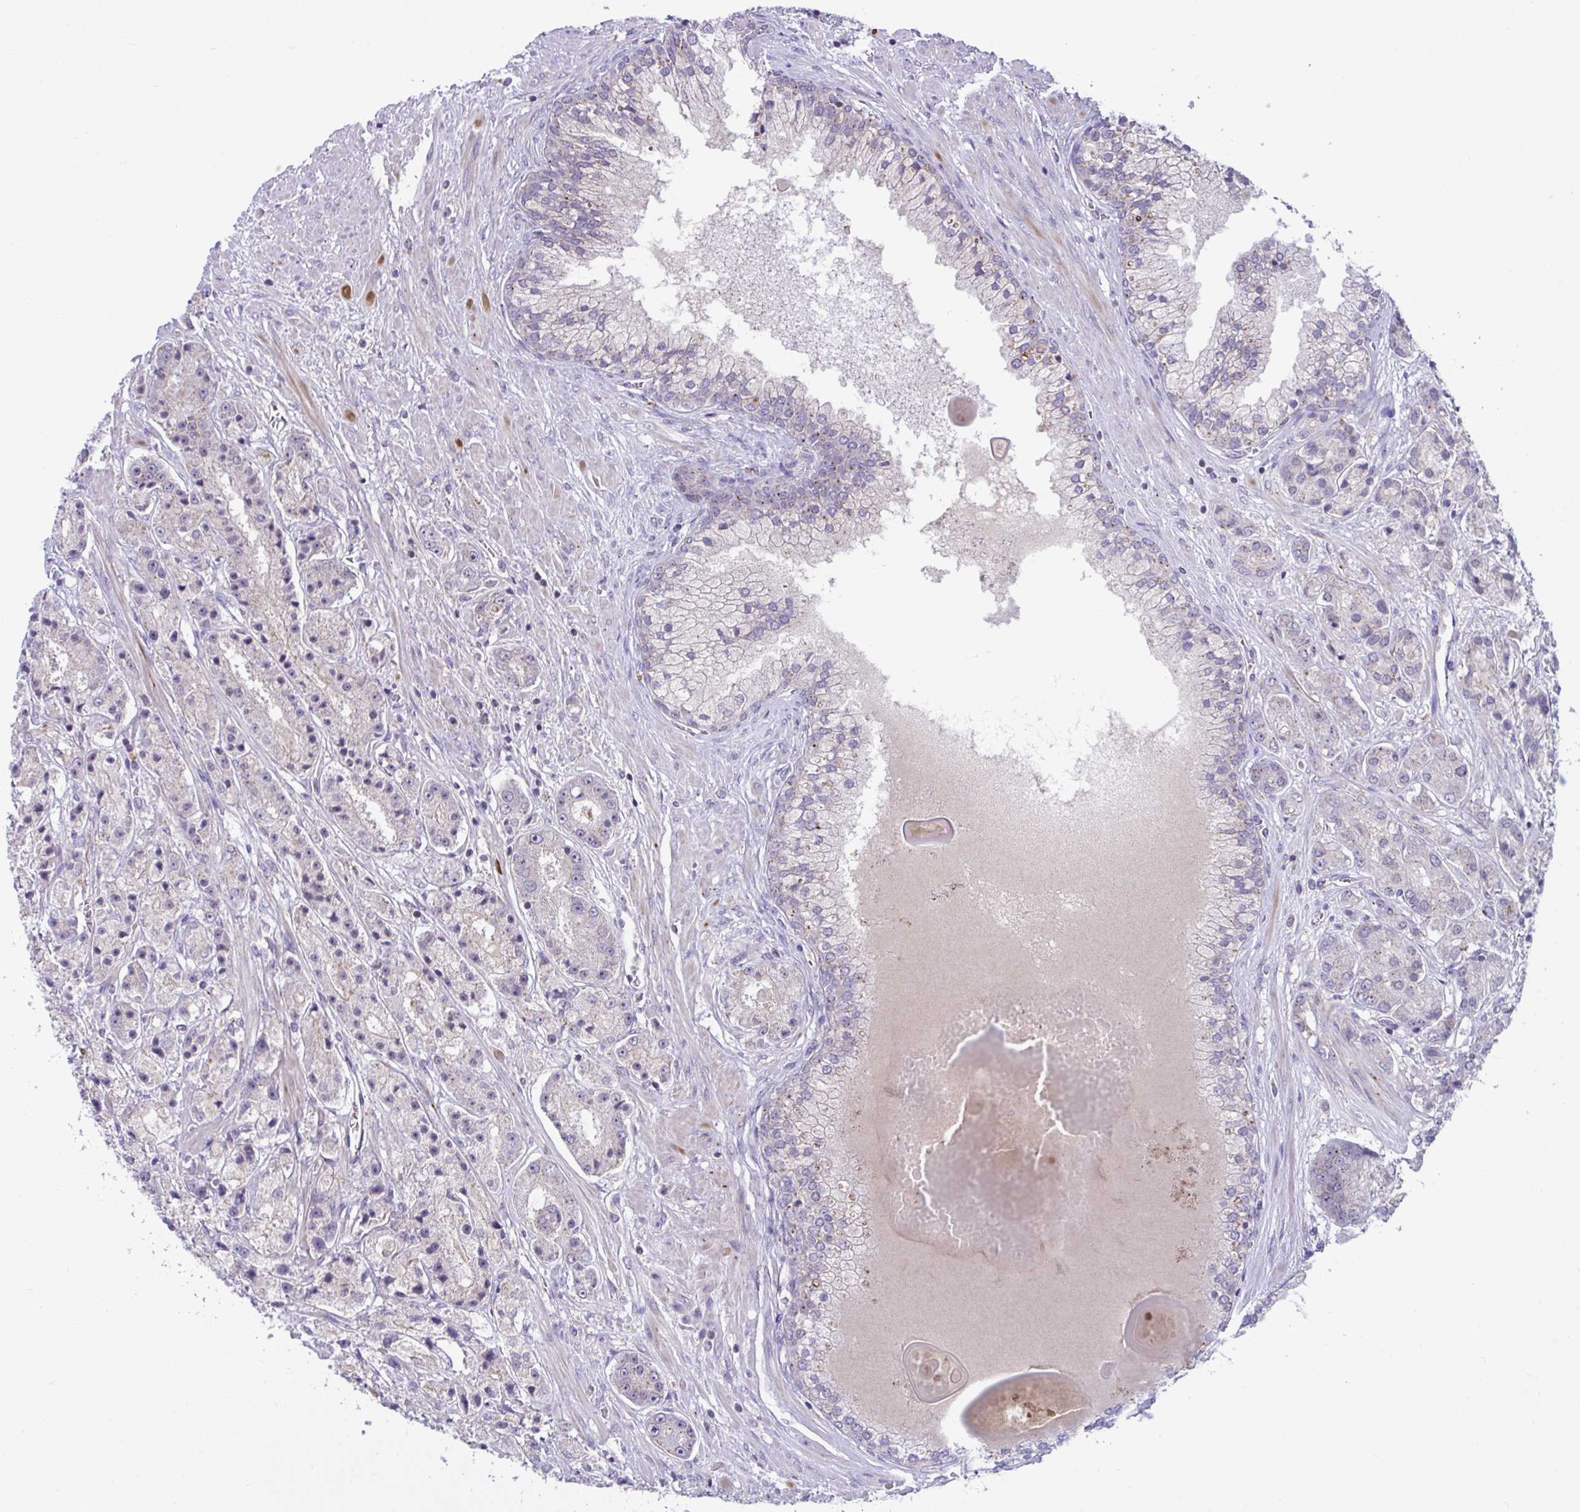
{"staining": {"intensity": "weak", "quantity": "25%-75%", "location": "cytoplasmic/membranous"}, "tissue": "prostate cancer", "cell_type": "Tumor cells", "image_type": "cancer", "snomed": [{"axis": "morphology", "description": "Adenocarcinoma, High grade"}, {"axis": "topography", "description": "Prostate"}], "caption": "IHC of human prostate high-grade adenocarcinoma displays low levels of weak cytoplasmic/membranous staining in approximately 25%-75% of tumor cells.", "gene": "IST1", "patient": {"sex": "male", "age": 67}}